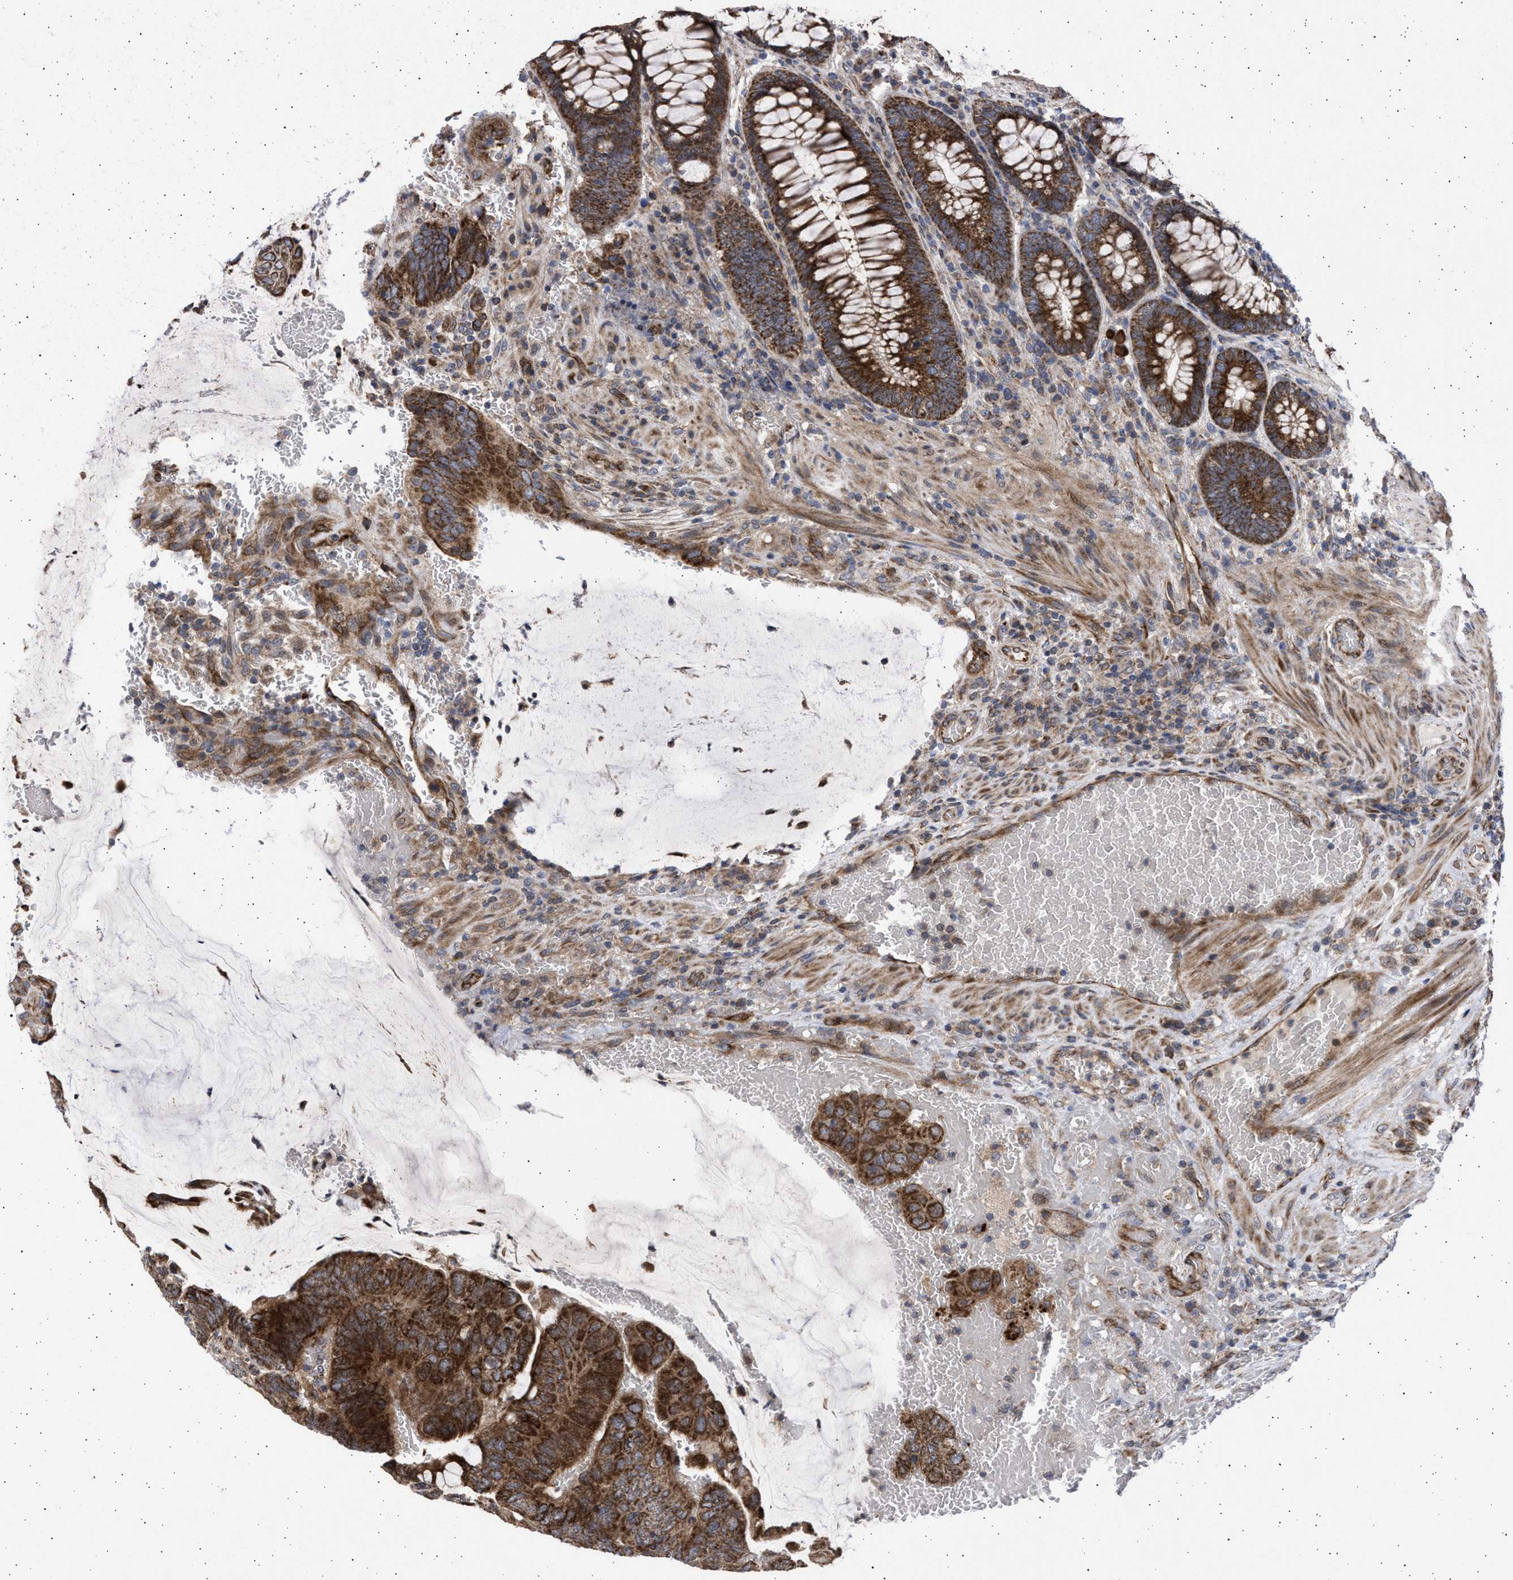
{"staining": {"intensity": "strong", "quantity": ">75%", "location": "cytoplasmic/membranous"}, "tissue": "colorectal cancer", "cell_type": "Tumor cells", "image_type": "cancer", "snomed": [{"axis": "morphology", "description": "Normal tissue, NOS"}, {"axis": "morphology", "description": "Adenocarcinoma, NOS"}, {"axis": "topography", "description": "Rectum"}, {"axis": "topography", "description": "Peripheral nerve tissue"}], "caption": "Adenocarcinoma (colorectal) was stained to show a protein in brown. There is high levels of strong cytoplasmic/membranous positivity in about >75% of tumor cells. (IHC, brightfield microscopy, high magnification).", "gene": "TTC19", "patient": {"sex": "male", "age": 92}}